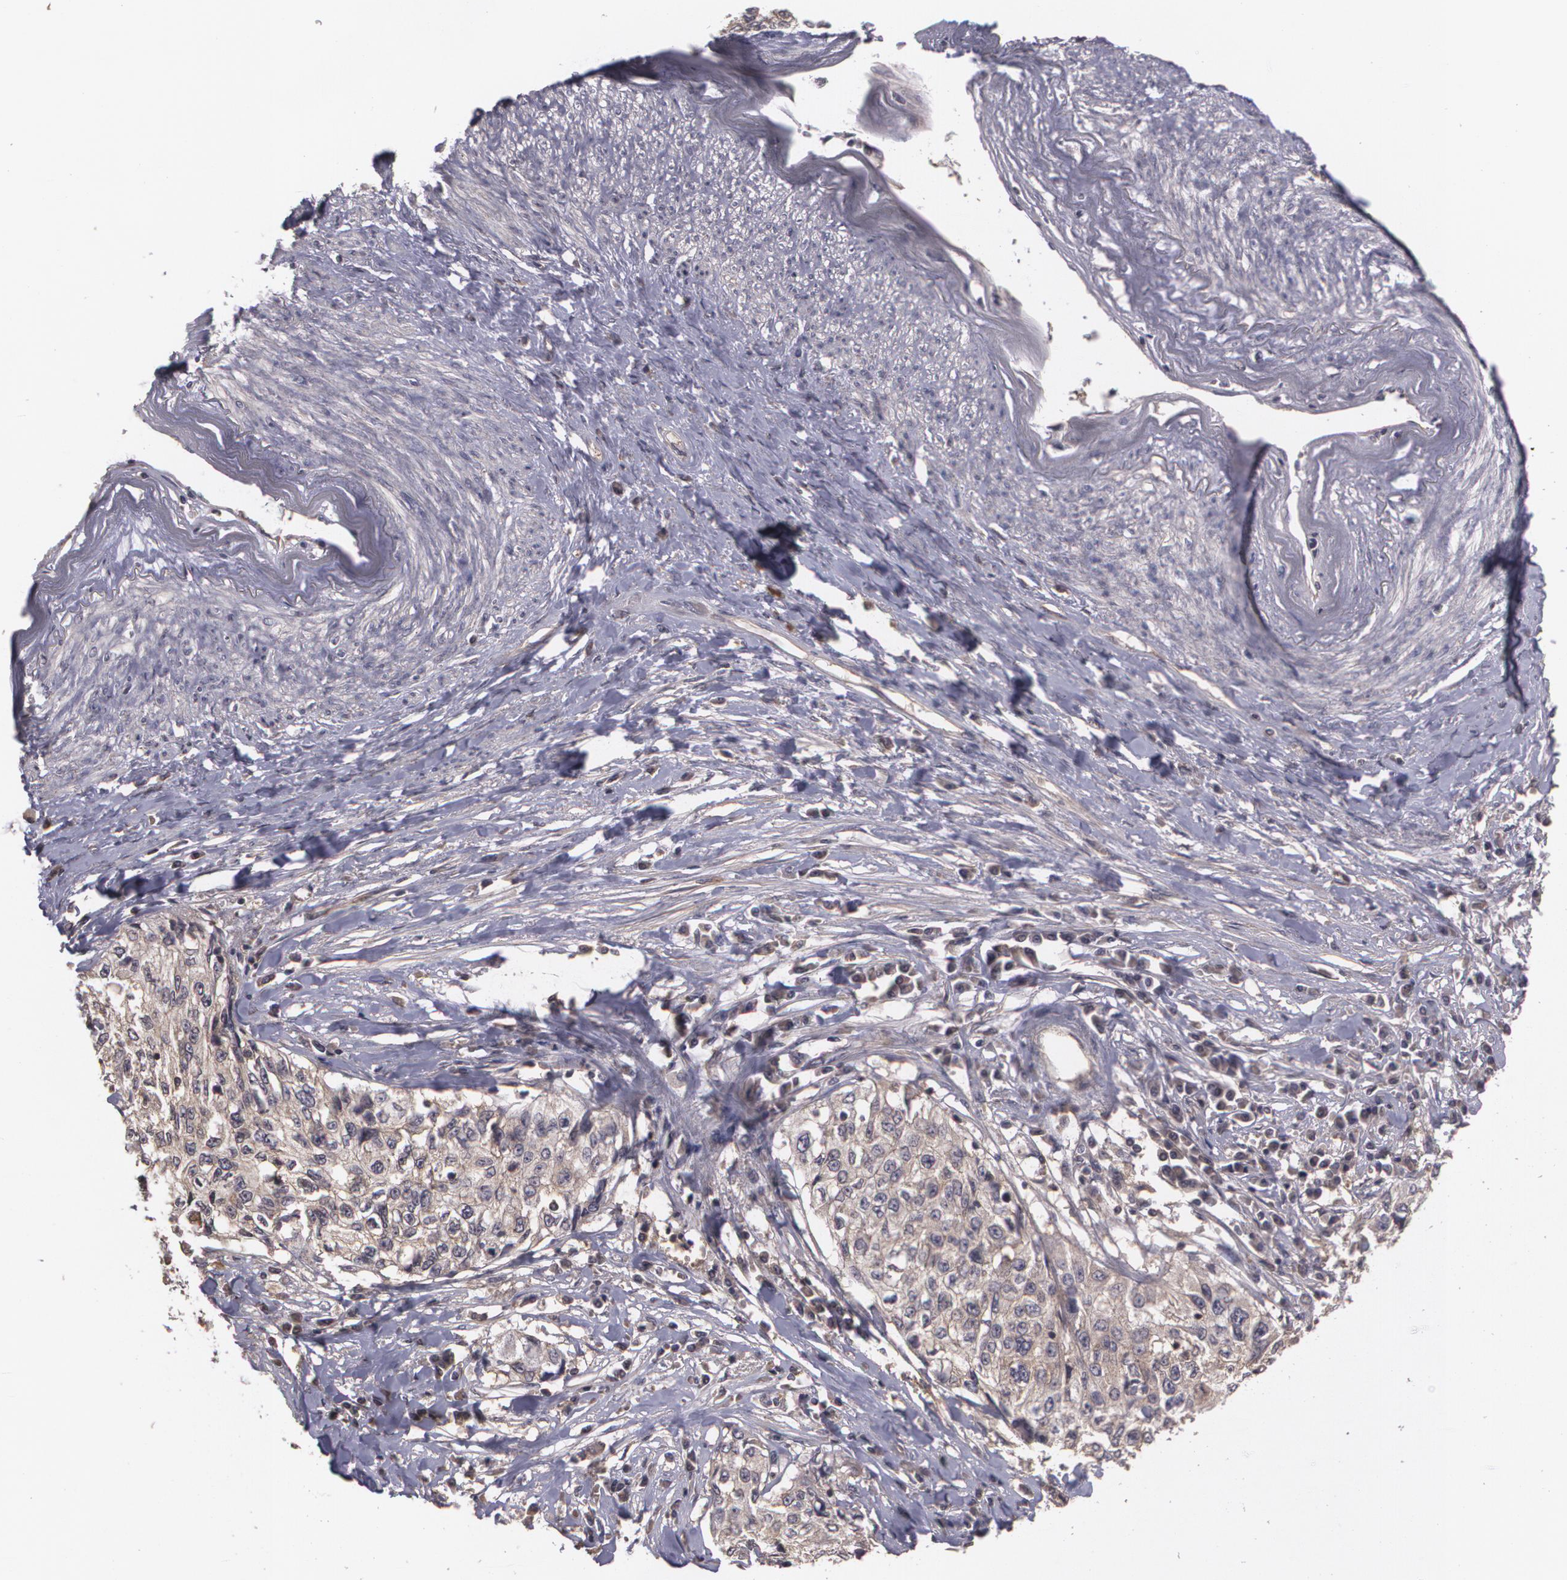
{"staining": {"intensity": "weak", "quantity": ">75%", "location": "cytoplasmic/membranous"}, "tissue": "cervical cancer", "cell_type": "Tumor cells", "image_type": "cancer", "snomed": [{"axis": "morphology", "description": "Squamous cell carcinoma, NOS"}, {"axis": "topography", "description": "Cervix"}], "caption": "IHC photomicrograph of neoplastic tissue: cervical cancer stained using immunohistochemistry (IHC) shows low levels of weak protein expression localized specifically in the cytoplasmic/membranous of tumor cells, appearing as a cytoplasmic/membranous brown color.", "gene": "HRAS", "patient": {"sex": "female", "age": 57}}